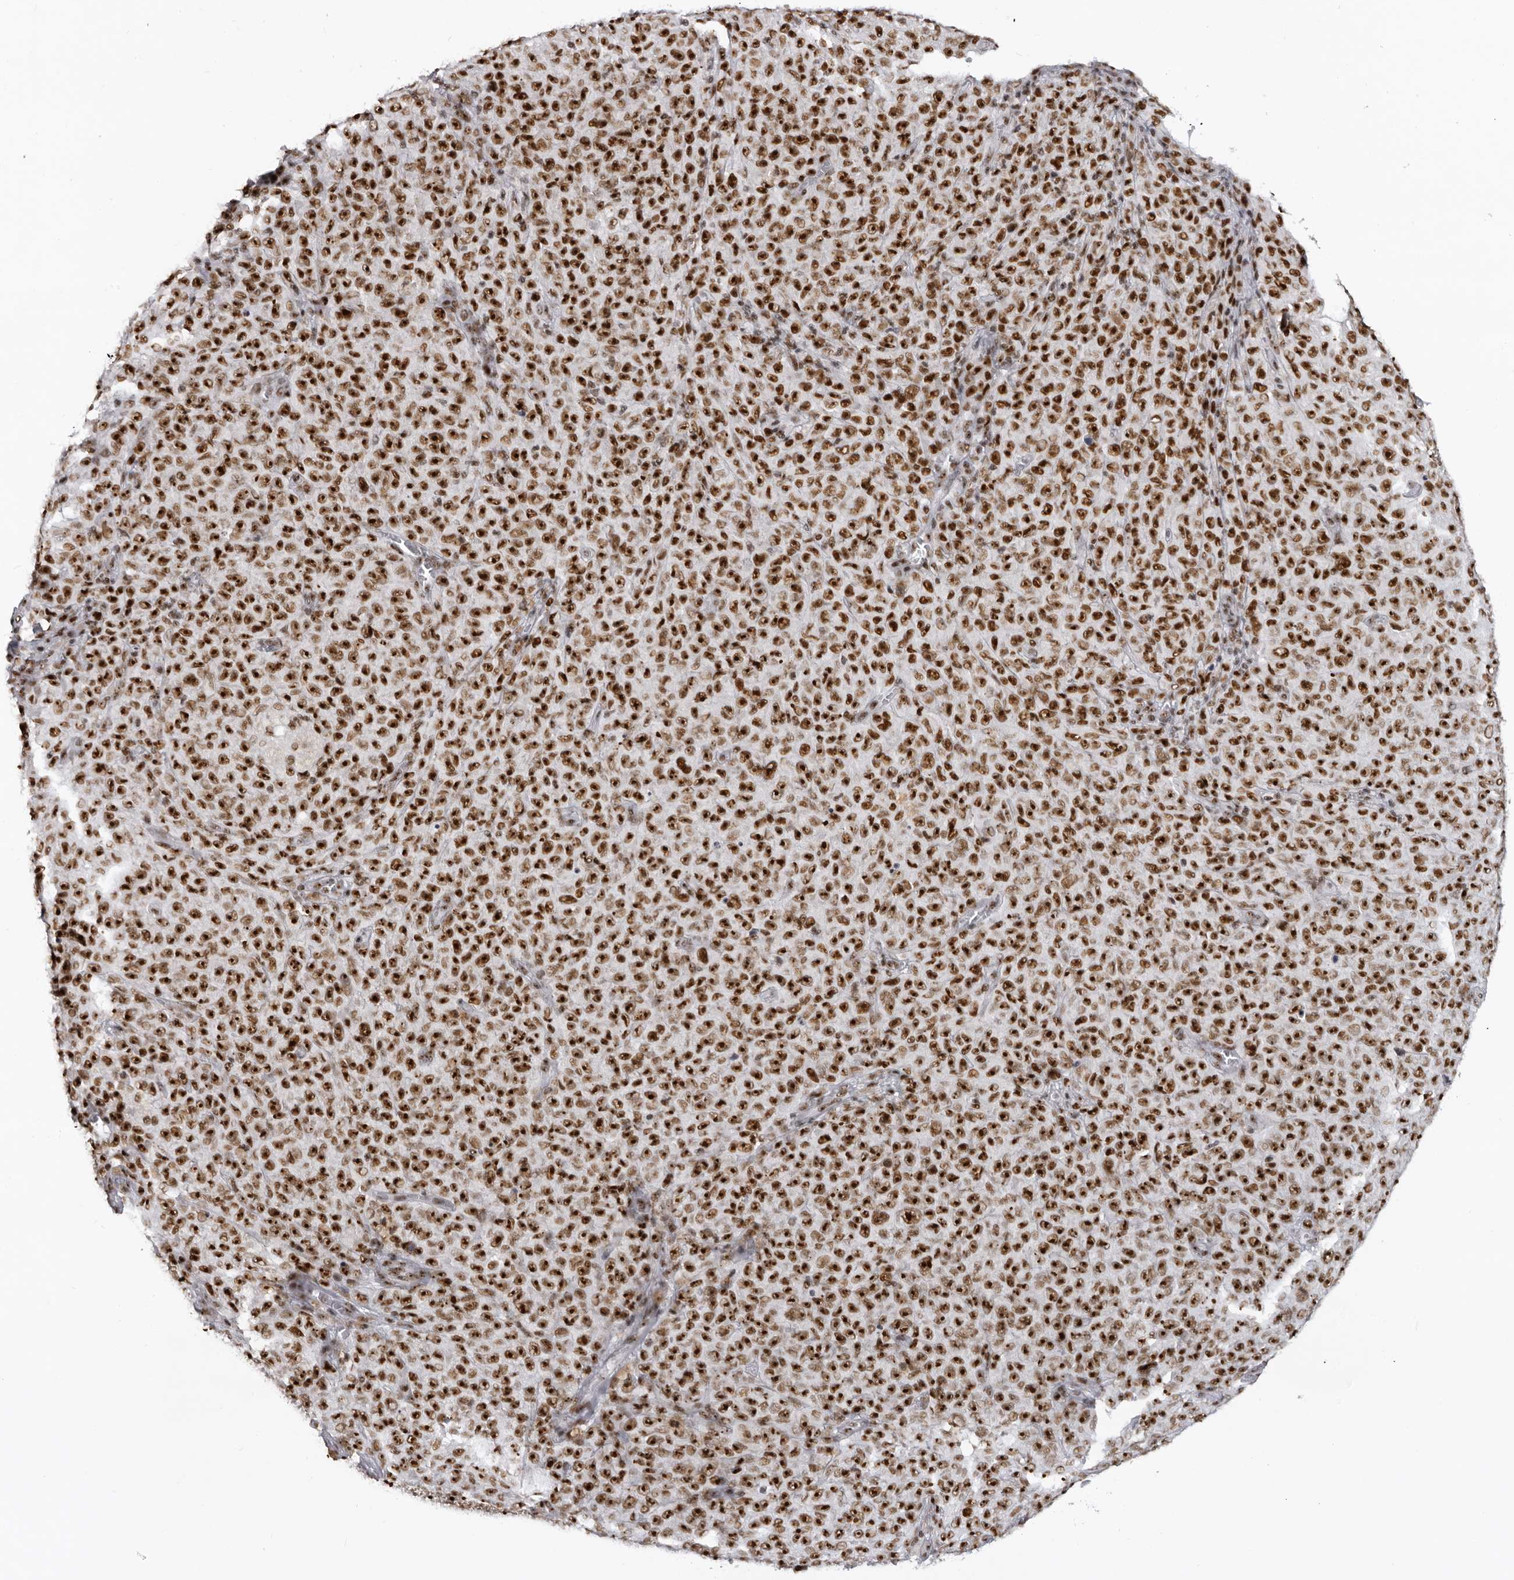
{"staining": {"intensity": "strong", "quantity": ">75%", "location": "nuclear"}, "tissue": "melanoma", "cell_type": "Tumor cells", "image_type": "cancer", "snomed": [{"axis": "morphology", "description": "Malignant melanoma, NOS"}, {"axis": "topography", "description": "Skin"}], "caption": "Protein analysis of melanoma tissue exhibits strong nuclear staining in approximately >75% of tumor cells.", "gene": "DHX9", "patient": {"sex": "female", "age": 82}}